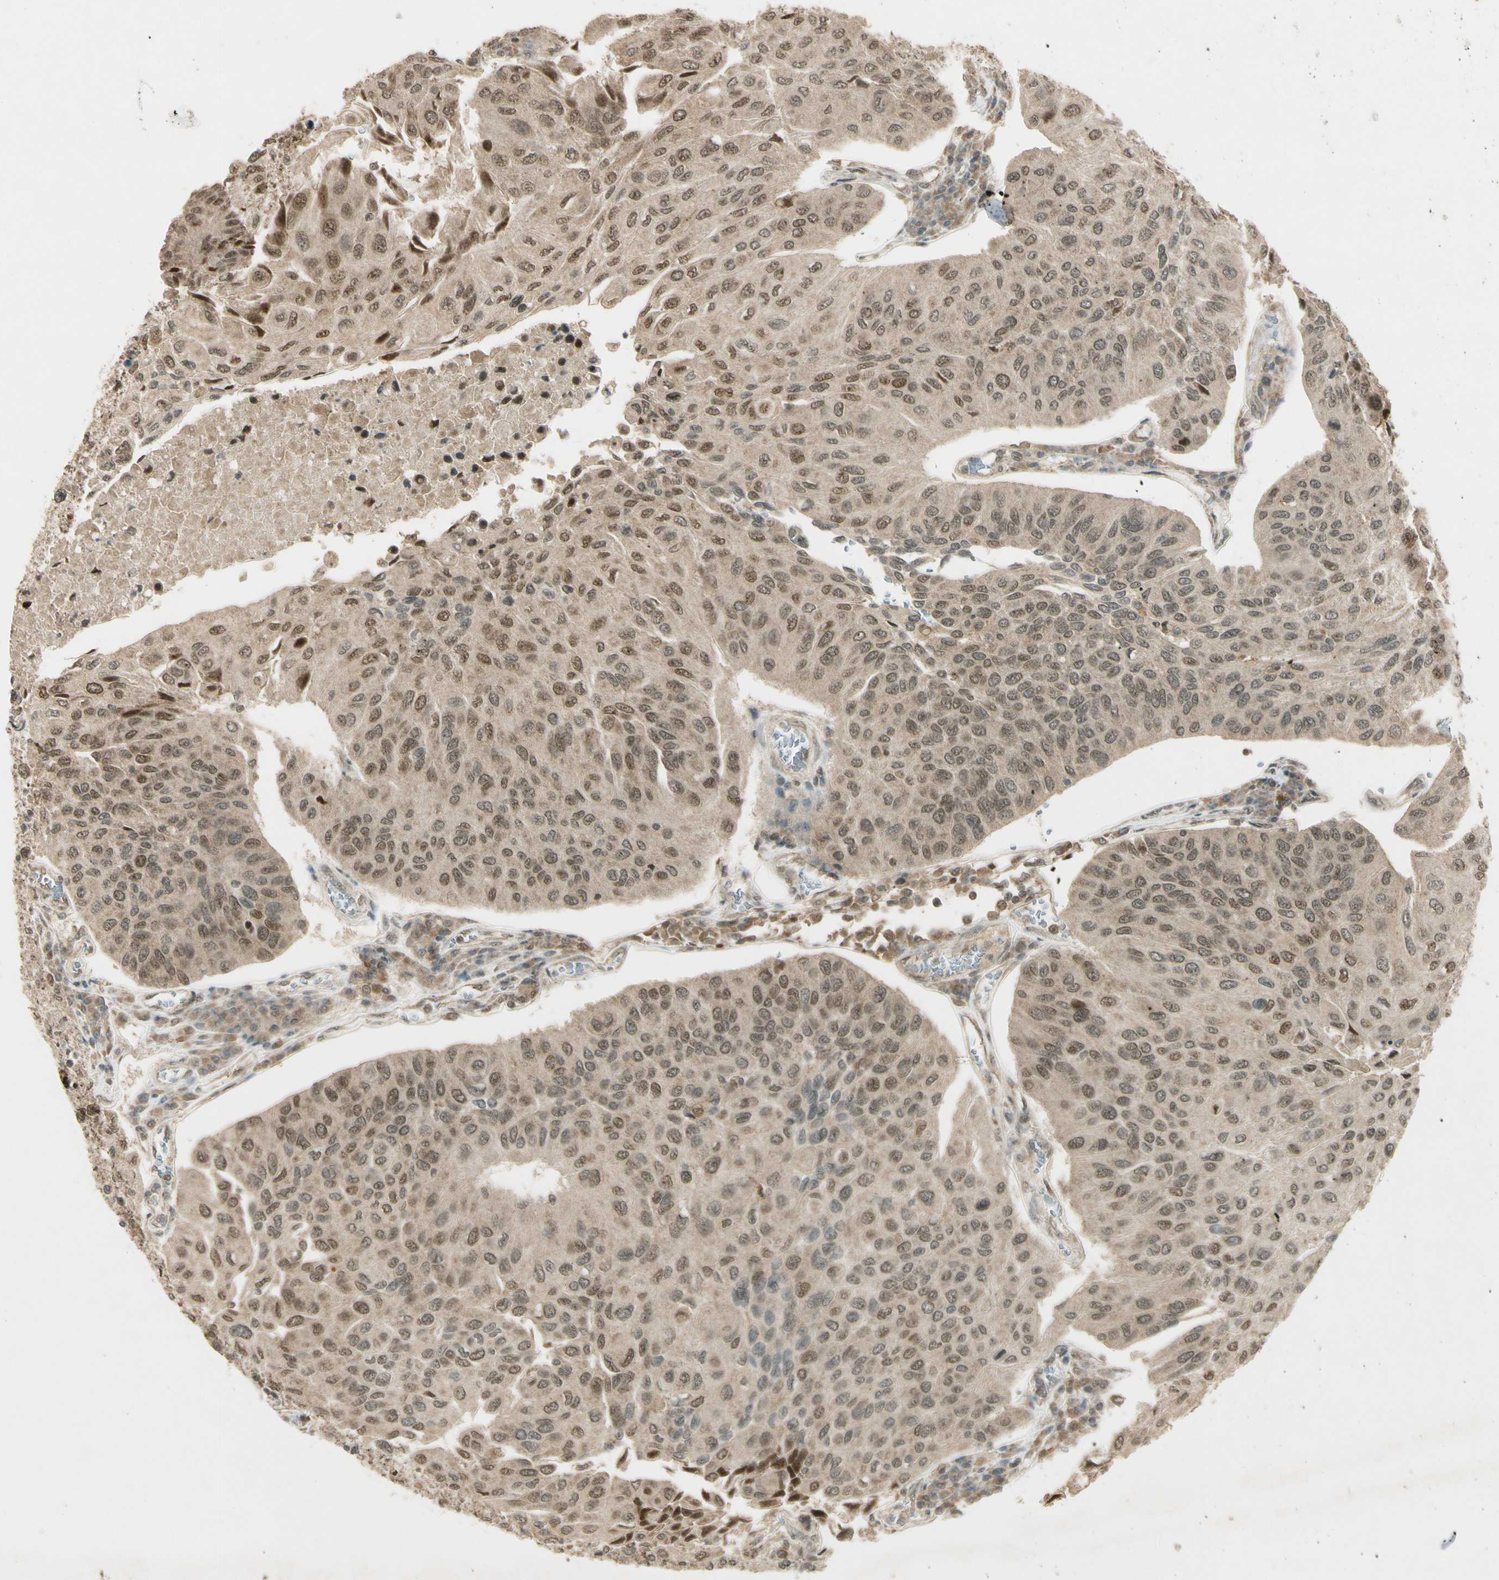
{"staining": {"intensity": "moderate", "quantity": ">75%", "location": "cytoplasmic/membranous,nuclear"}, "tissue": "urothelial cancer", "cell_type": "Tumor cells", "image_type": "cancer", "snomed": [{"axis": "morphology", "description": "Urothelial carcinoma, High grade"}, {"axis": "topography", "description": "Urinary bladder"}], "caption": "This is a histology image of IHC staining of urothelial cancer, which shows moderate expression in the cytoplasmic/membranous and nuclear of tumor cells.", "gene": "ZNF135", "patient": {"sex": "male", "age": 66}}